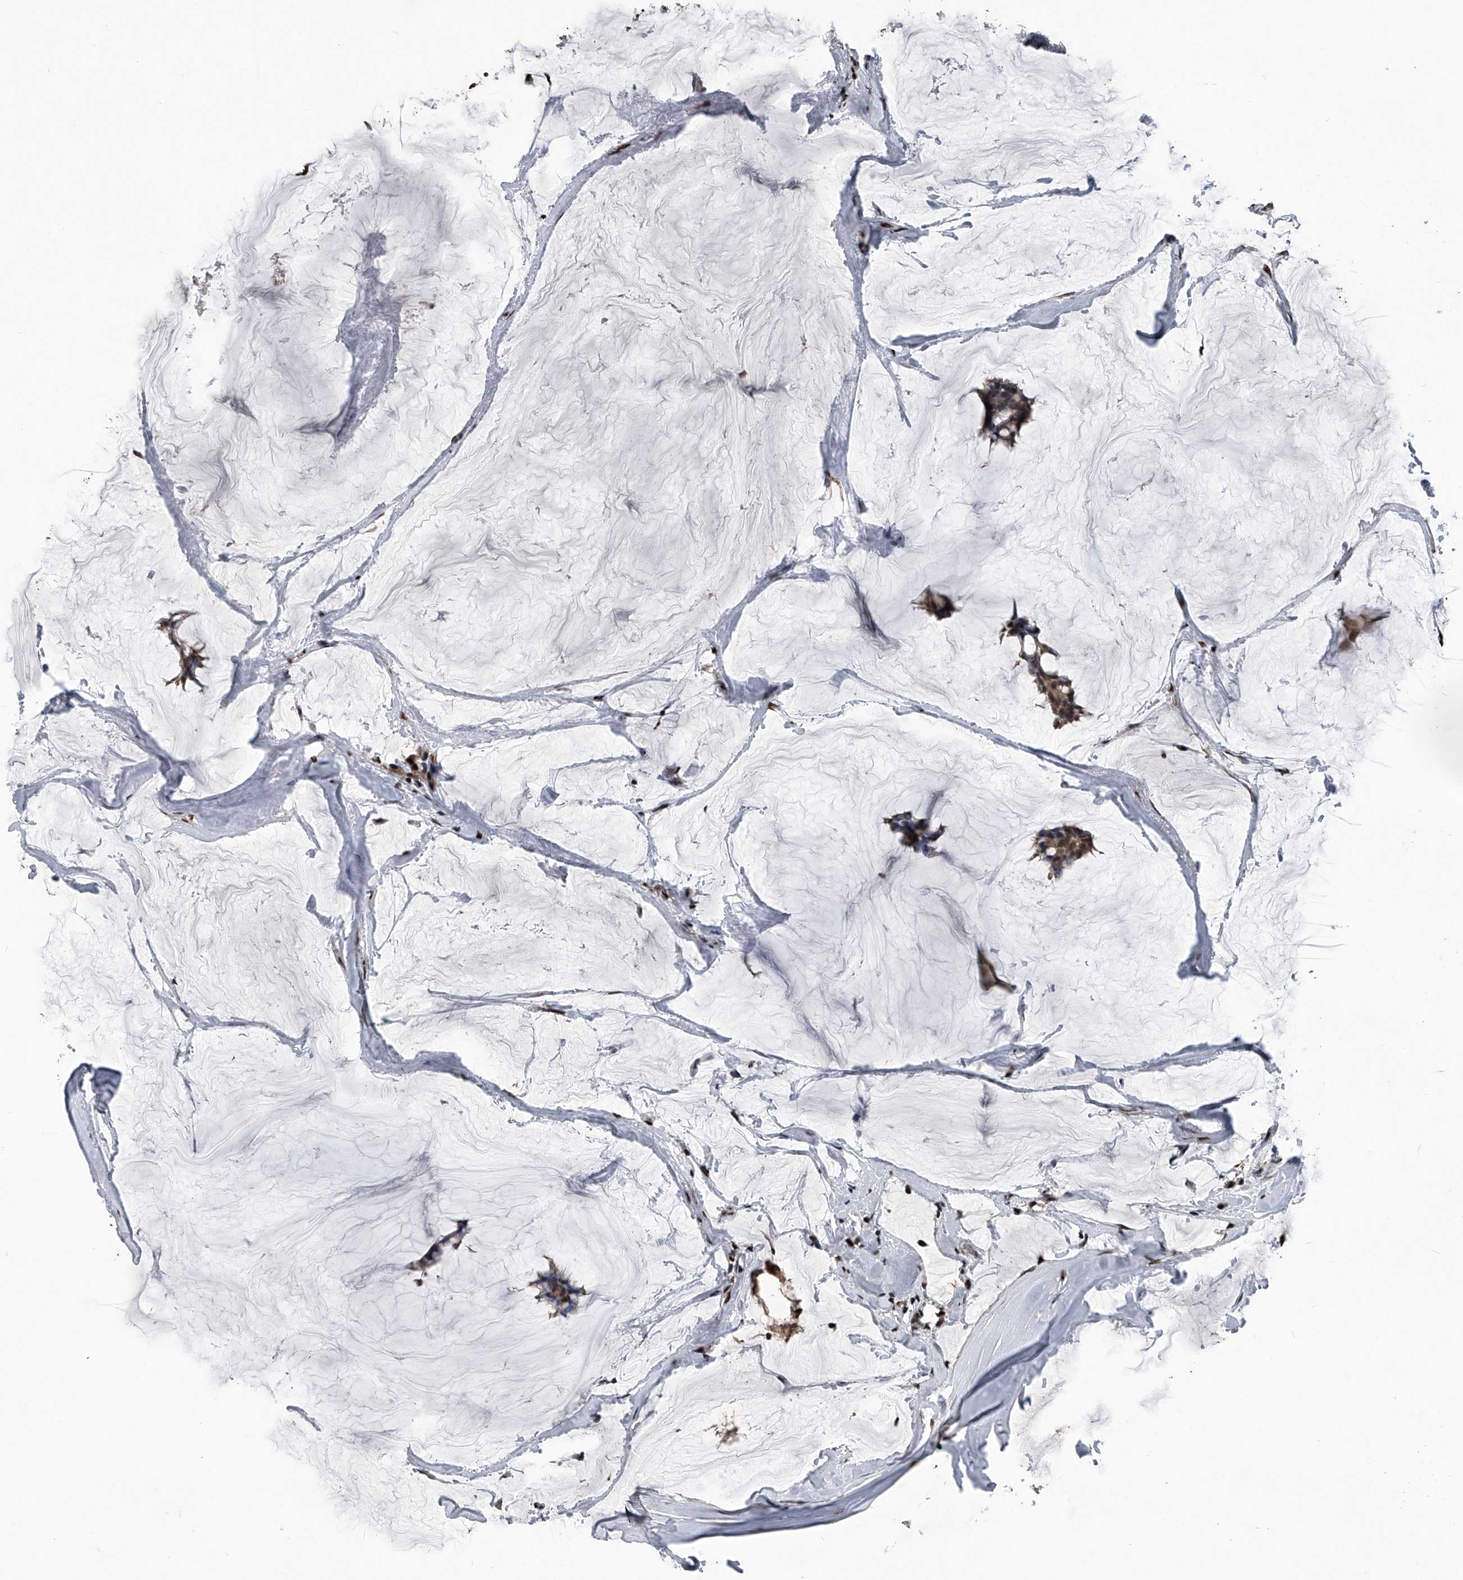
{"staining": {"intensity": "weak", "quantity": ">75%", "location": "cytoplasmic/membranous,nuclear"}, "tissue": "breast cancer", "cell_type": "Tumor cells", "image_type": "cancer", "snomed": [{"axis": "morphology", "description": "Duct carcinoma"}, {"axis": "topography", "description": "Breast"}], "caption": "Immunohistochemistry (IHC) (DAB) staining of intraductal carcinoma (breast) demonstrates weak cytoplasmic/membranous and nuclear protein positivity in about >75% of tumor cells. Using DAB (brown) and hematoxylin (blue) stains, captured at high magnification using brightfield microscopy.", "gene": "FKBP5", "patient": {"sex": "female", "age": 93}}